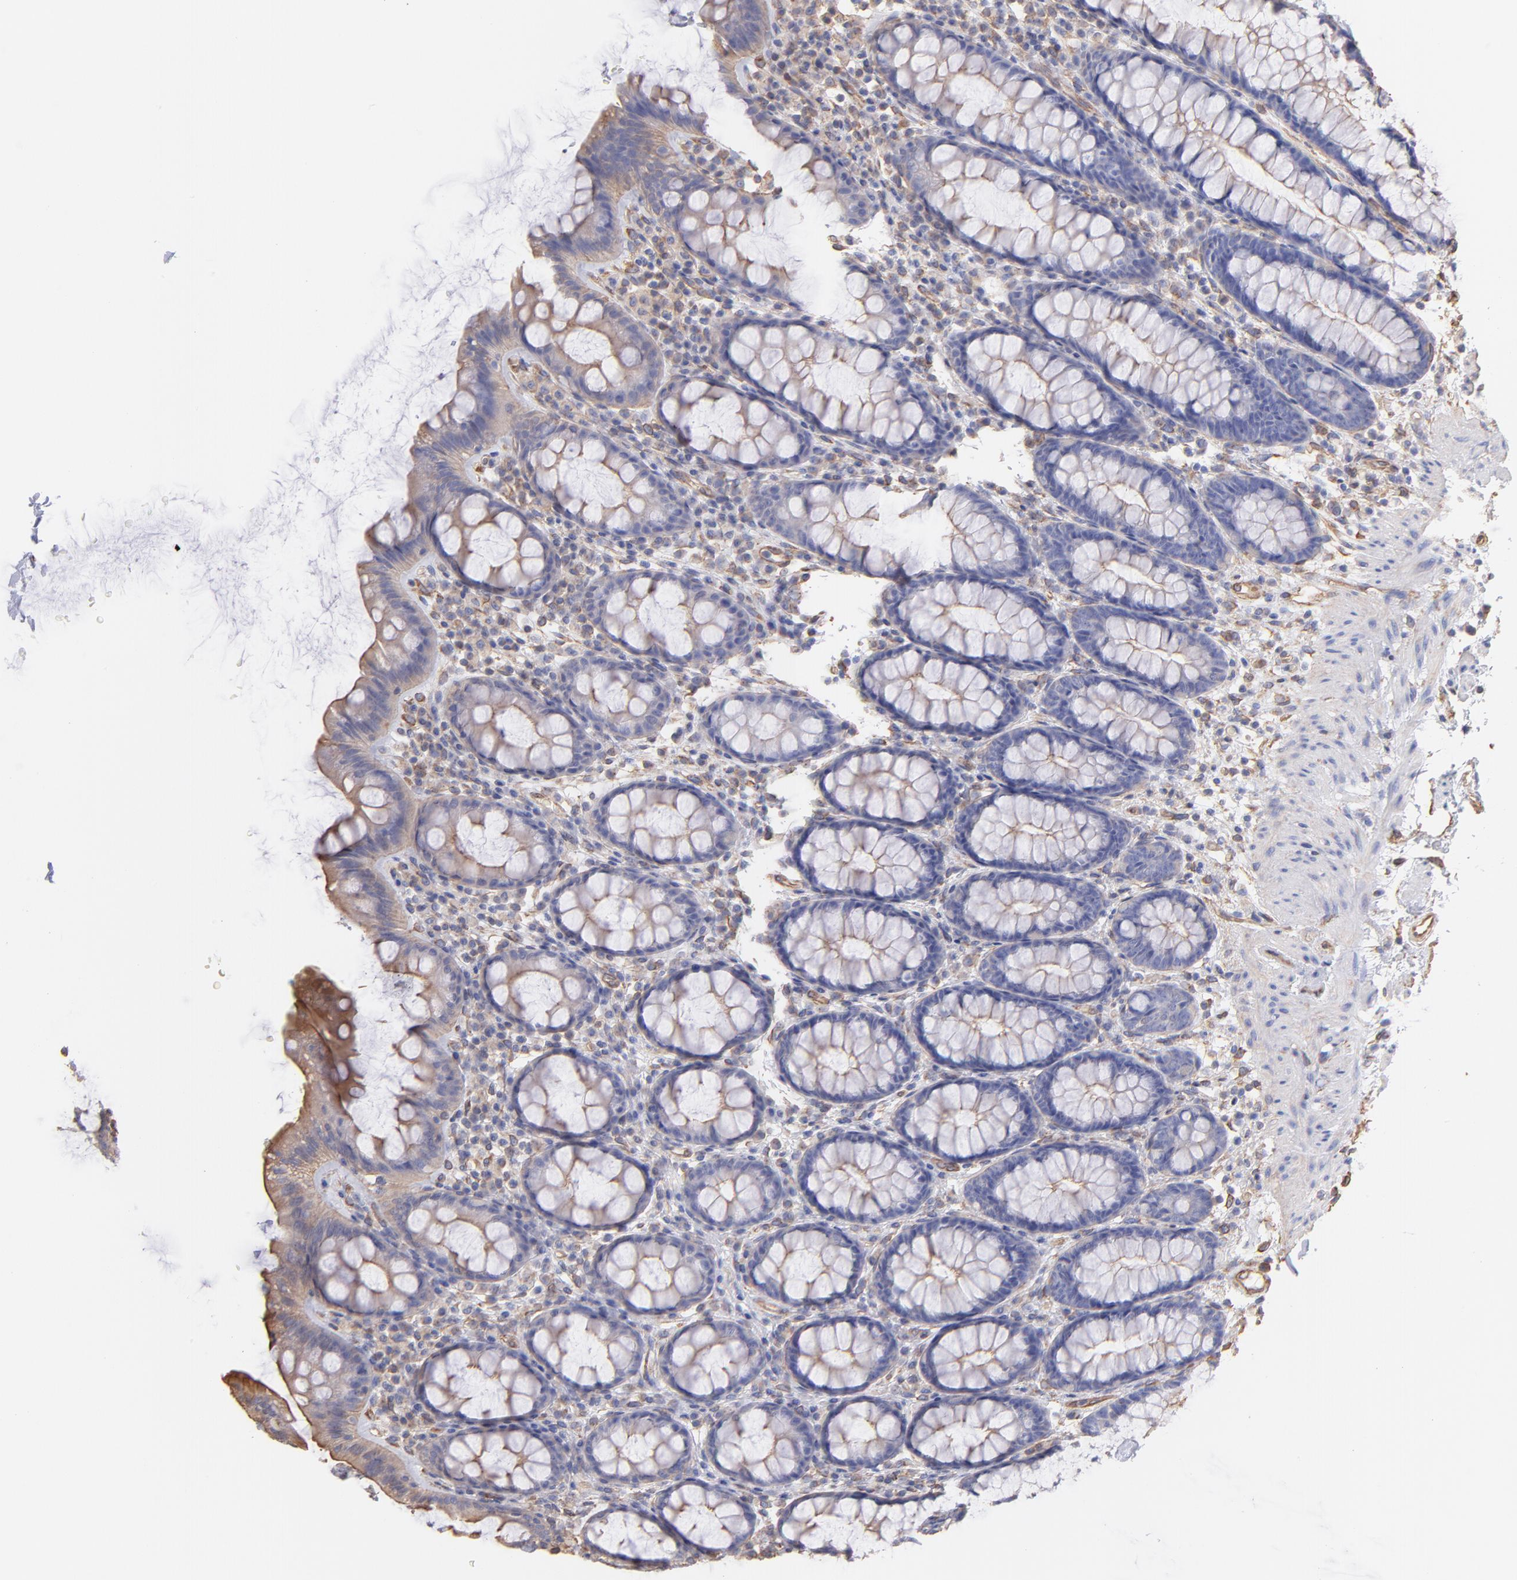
{"staining": {"intensity": "weak", "quantity": "25%-75%", "location": "cytoplasmic/membranous"}, "tissue": "rectum", "cell_type": "Glandular cells", "image_type": "normal", "snomed": [{"axis": "morphology", "description": "Normal tissue, NOS"}, {"axis": "topography", "description": "Rectum"}], "caption": "Protein staining exhibits weak cytoplasmic/membranous expression in about 25%-75% of glandular cells in unremarkable rectum. (DAB IHC, brown staining for protein, blue staining for nuclei).", "gene": "PLEC", "patient": {"sex": "male", "age": 92}}